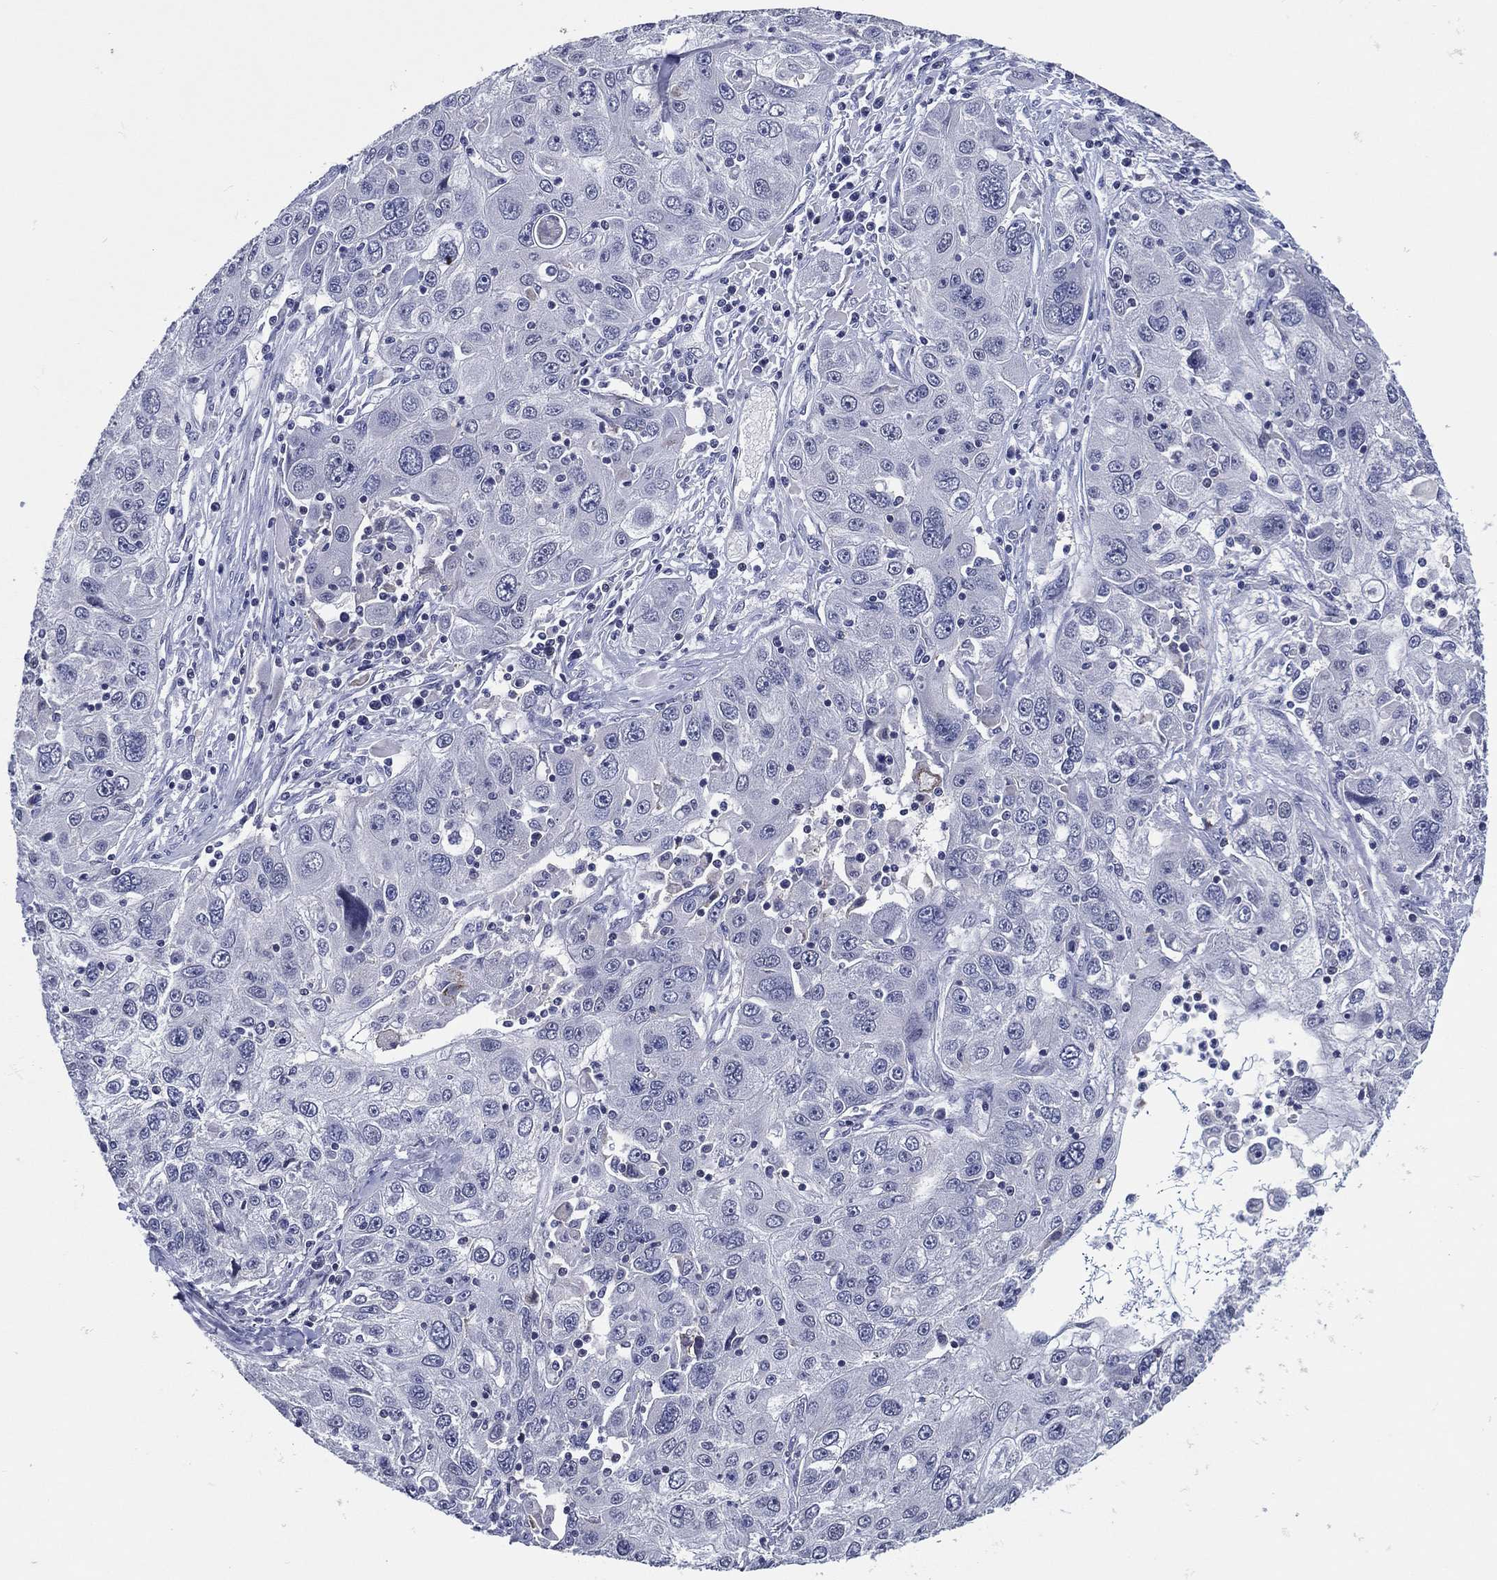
{"staining": {"intensity": "negative", "quantity": "none", "location": "none"}, "tissue": "stomach cancer", "cell_type": "Tumor cells", "image_type": "cancer", "snomed": [{"axis": "morphology", "description": "Adenocarcinoma, NOS"}, {"axis": "topography", "description": "Stomach"}], "caption": "The photomicrograph exhibits no significant positivity in tumor cells of stomach adenocarcinoma.", "gene": "TRIM31", "patient": {"sex": "male", "age": 56}}